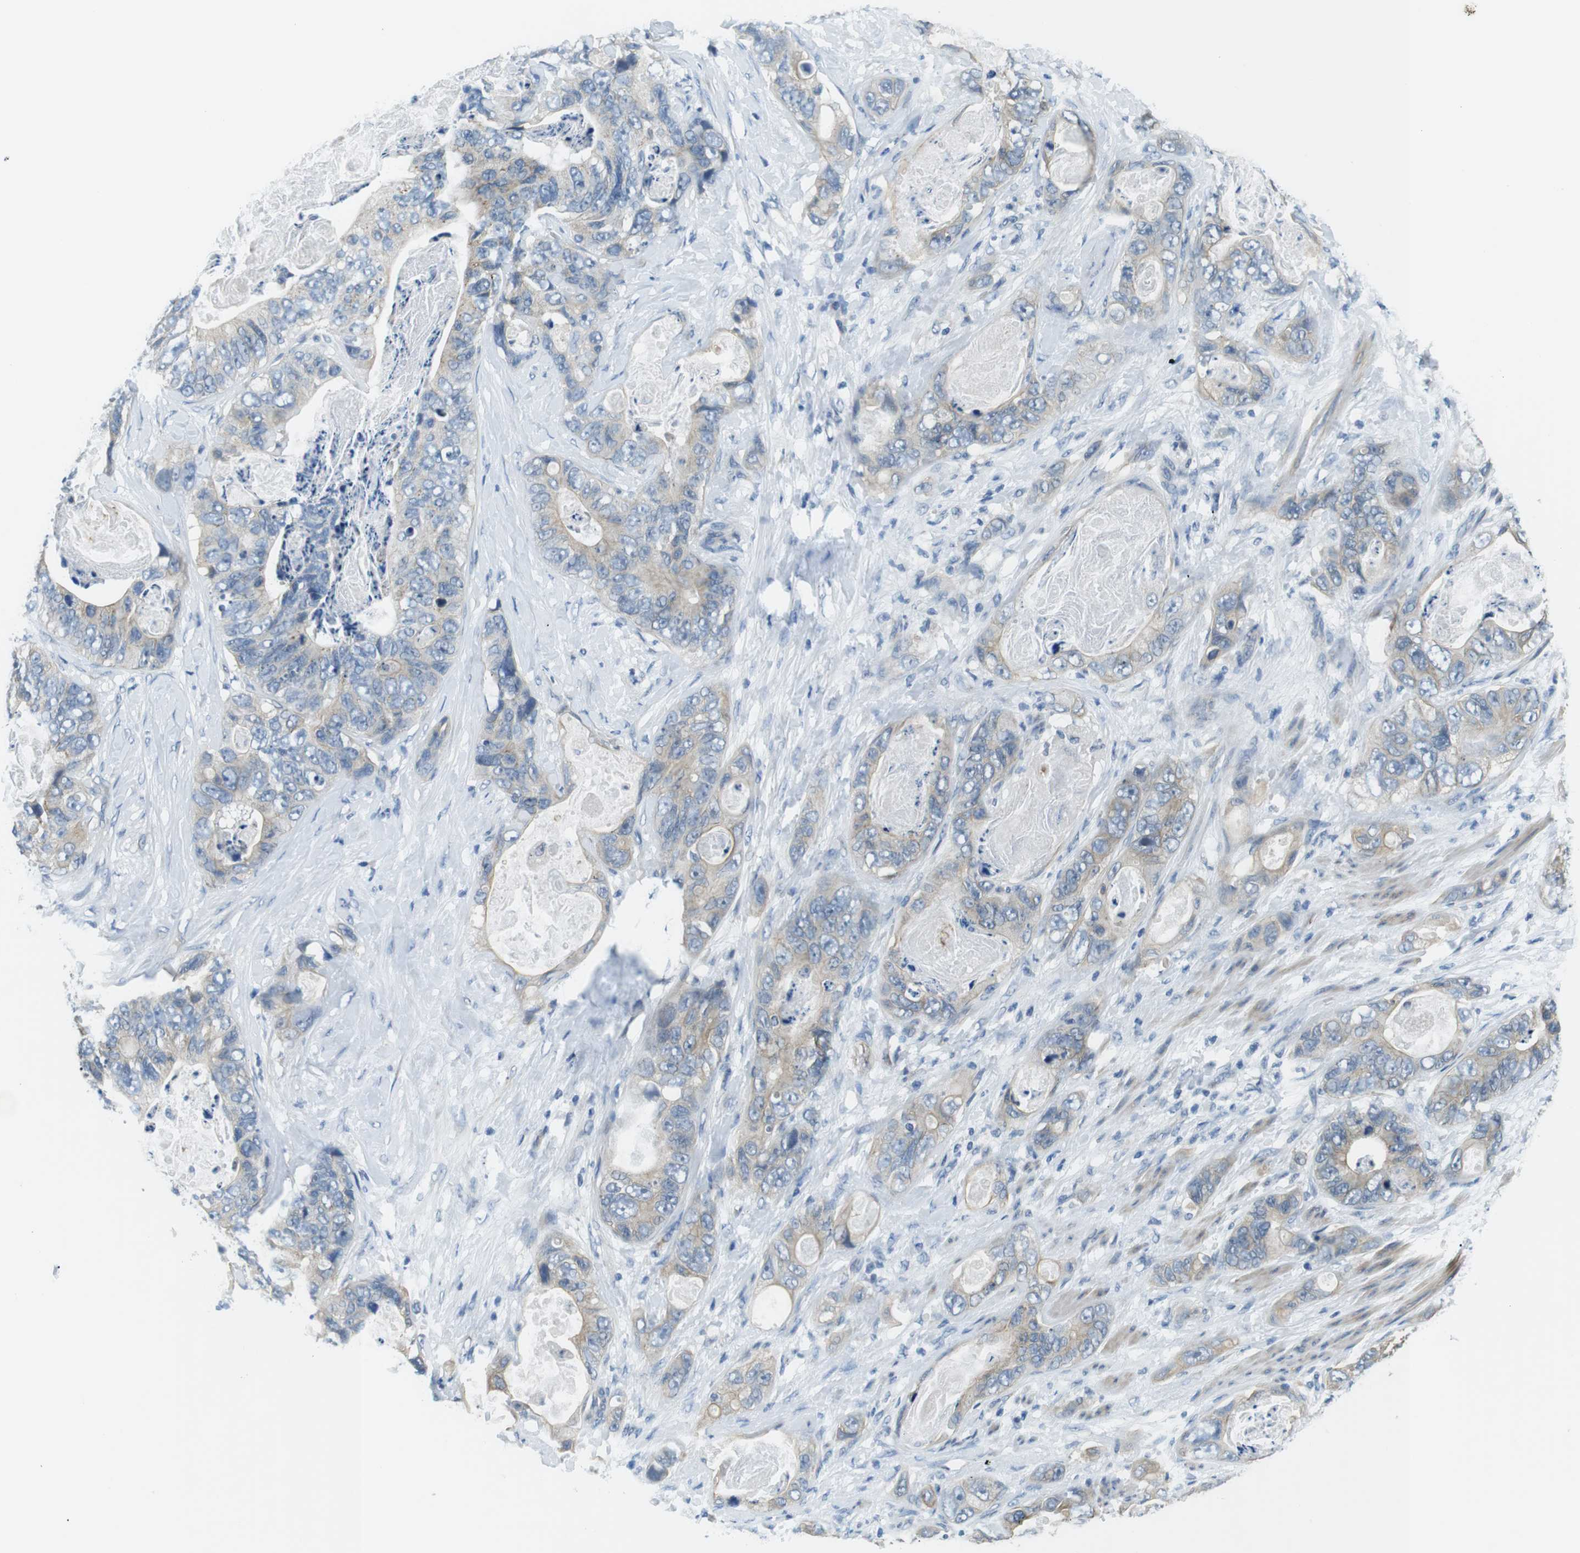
{"staining": {"intensity": "weak", "quantity": "<25%", "location": "cytoplasmic/membranous"}, "tissue": "stomach cancer", "cell_type": "Tumor cells", "image_type": "cancer", "snomed": [{"axis": "morphology", "description": "Adenocarcinoma, NOS"}, {"axis": "topography", "description": "Stomach"}], "caption": "The IHC micrograph has no significant positivity in tumor cells of stomach cancer (adenocarcinoma) tissue.", "gene": "WSCD1", "patient": {"sex": "female", "age": 89}}